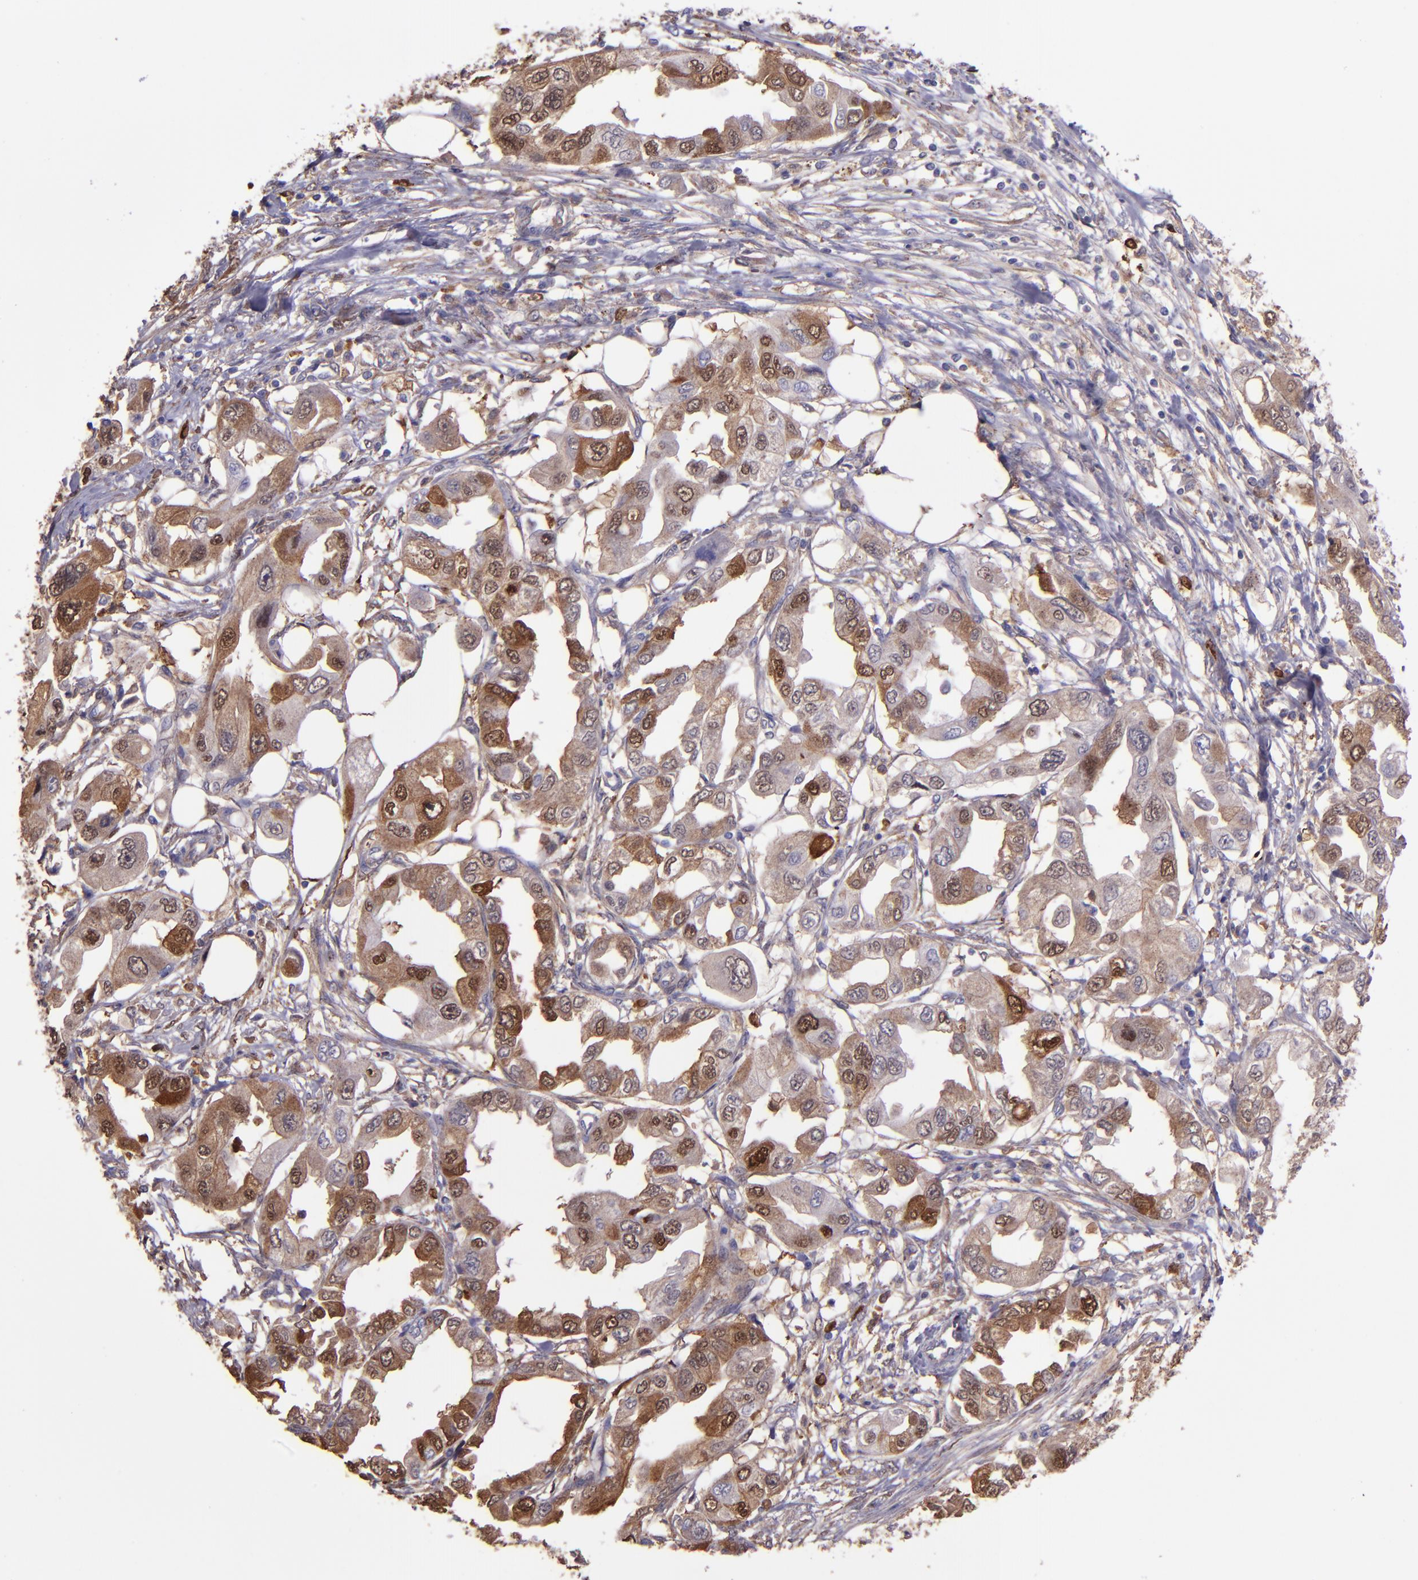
{"staining": {"intensity": "moderate", "quantity": ">75%", "location": "cytoplasmic/membranous,nuclear"}, "tissue": "endometrial cancer", "cell_type": "Tumor cells", "image_type": "cancer", "snomed": [{"axis": "morphology", "description": "Adenocarcinoma, NOS"}, {"axis": "topography", "description": "Endometrium"}], "caption": "Immunohistochemical staining of endometrial cancer reveals medium levels of moderate cytoplasmic/membranous and nuclear positivity in approximately >75% of tumor cells.", "gene": "WASHC1", "patient": {"sex": "female", "age": 67}}